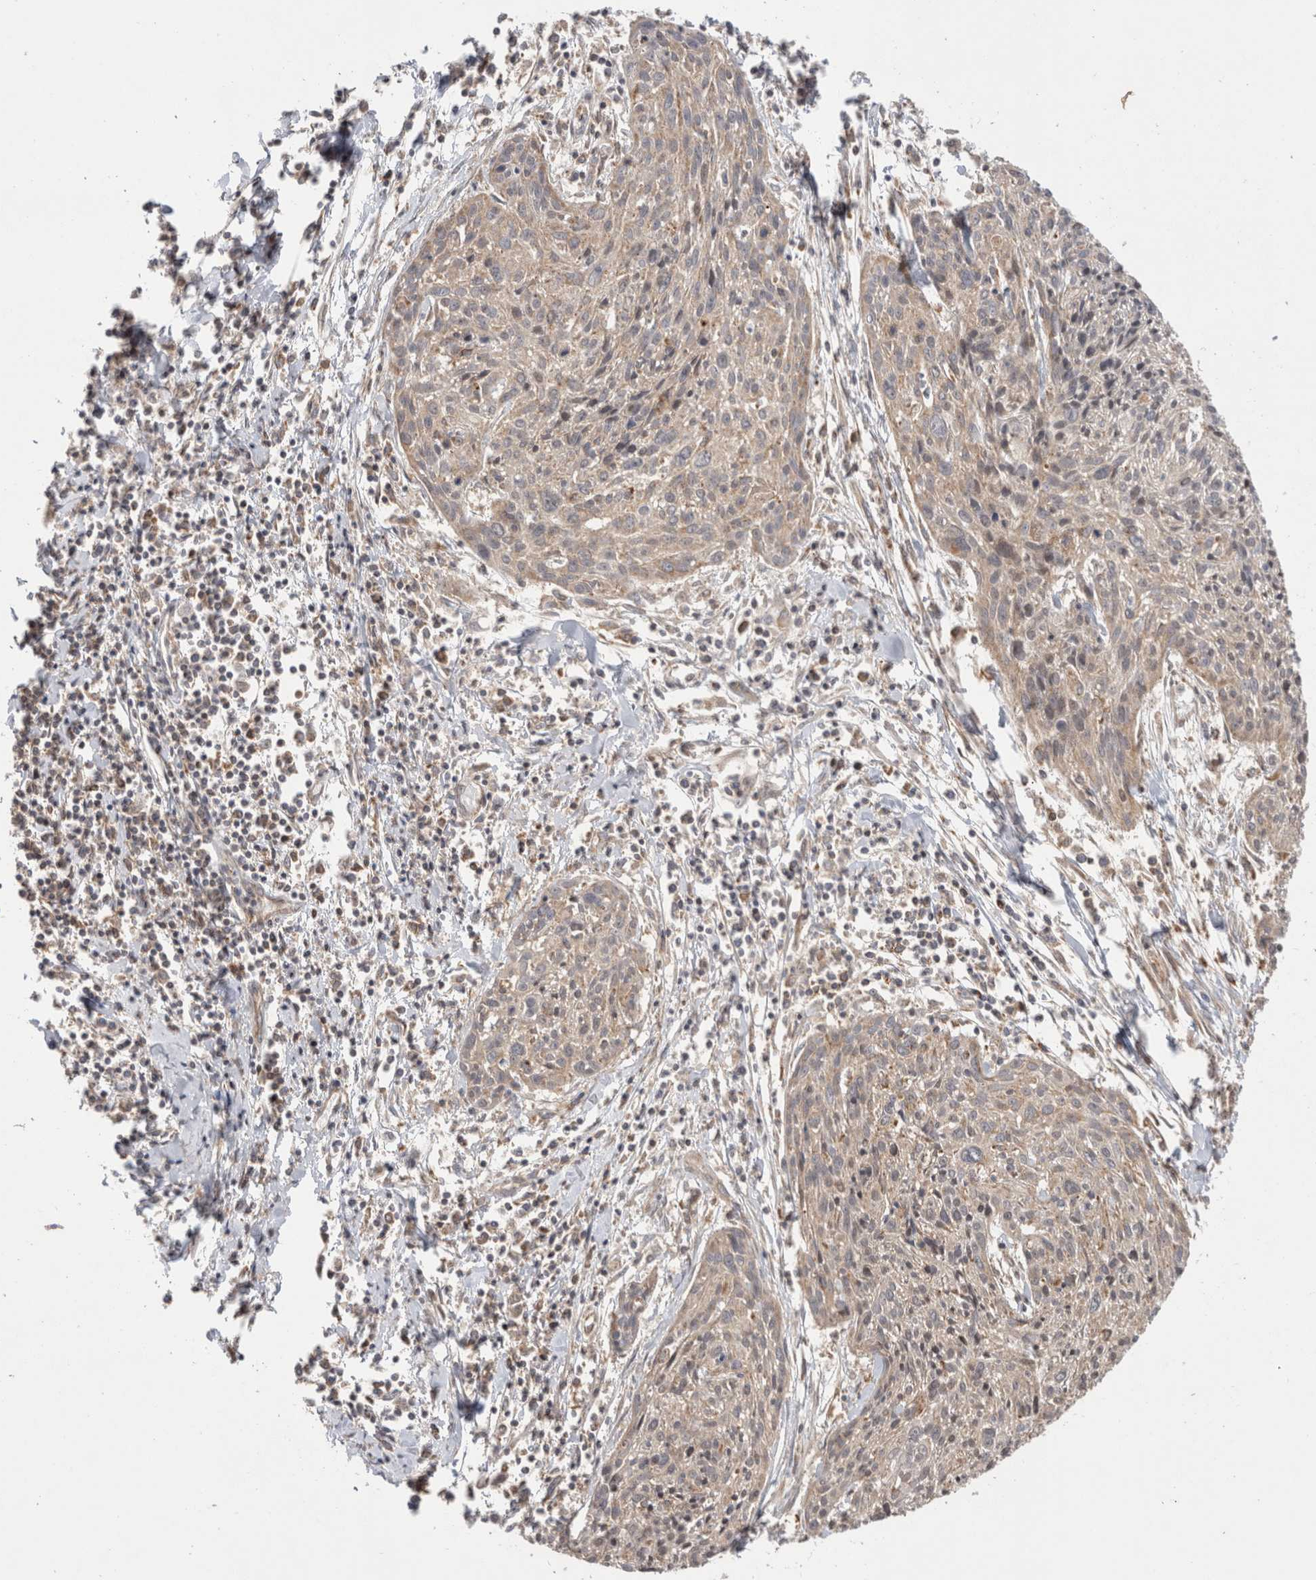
{"staining": {"intensity": "weak", "quantity": ">75%", "location": "cytoplasmic/membranous"}, "tissue": "cervical cancer", "cell_type": "Tumor cells", "image_type": "cancer", "snomed": [{"axis": "morphology", "description": "Squamous cell carcinoma, NOS"}, {"axis": "topography", "description": "Cervix"}], "caption": "Human cervical cancer stained for a protein (brown) shows weak cytoplasmic/membranous positive staining in approximately >75% of tumor cells.", "gene": "IMMP2L", "patient": {"sex": "female", "age": 51}}